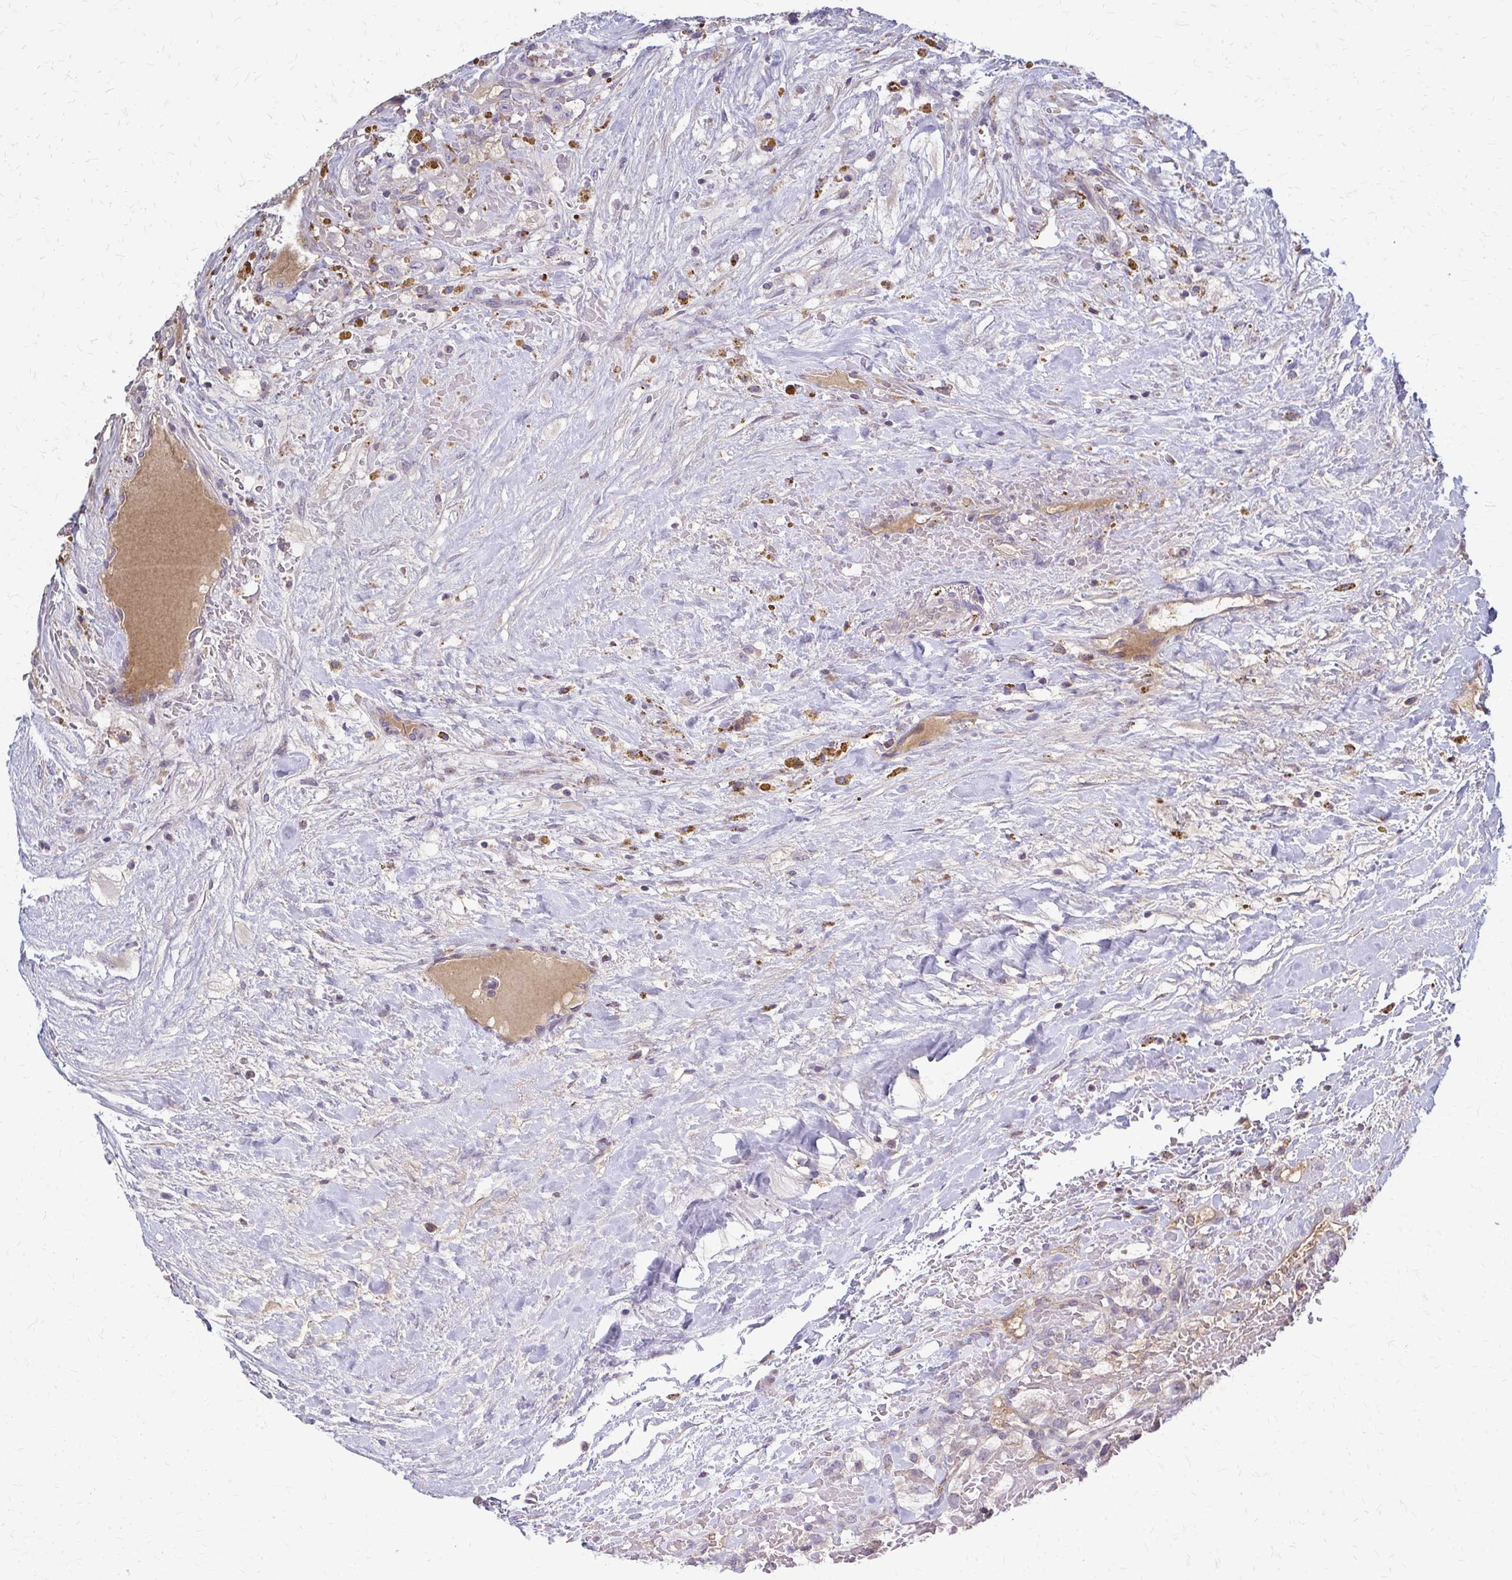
{"staining": {"intensity": "negative", "quantity": "none", "location": "none"}, "tissue": "renal cancer", "cell_type": "Tumor cells", "image_type": "cancer", "snomed": [{"axis": "morphology", "description": "Adenocarcinoma, NOS"}, {"axis": "topography", "description": "Kidney"}], "caption": "Renal adenocarcinoma stained for a protein using IHC displays no staining tumor cells.", "gene": "MCRIP2", "patient": {"sex": "male", "age": 59}}